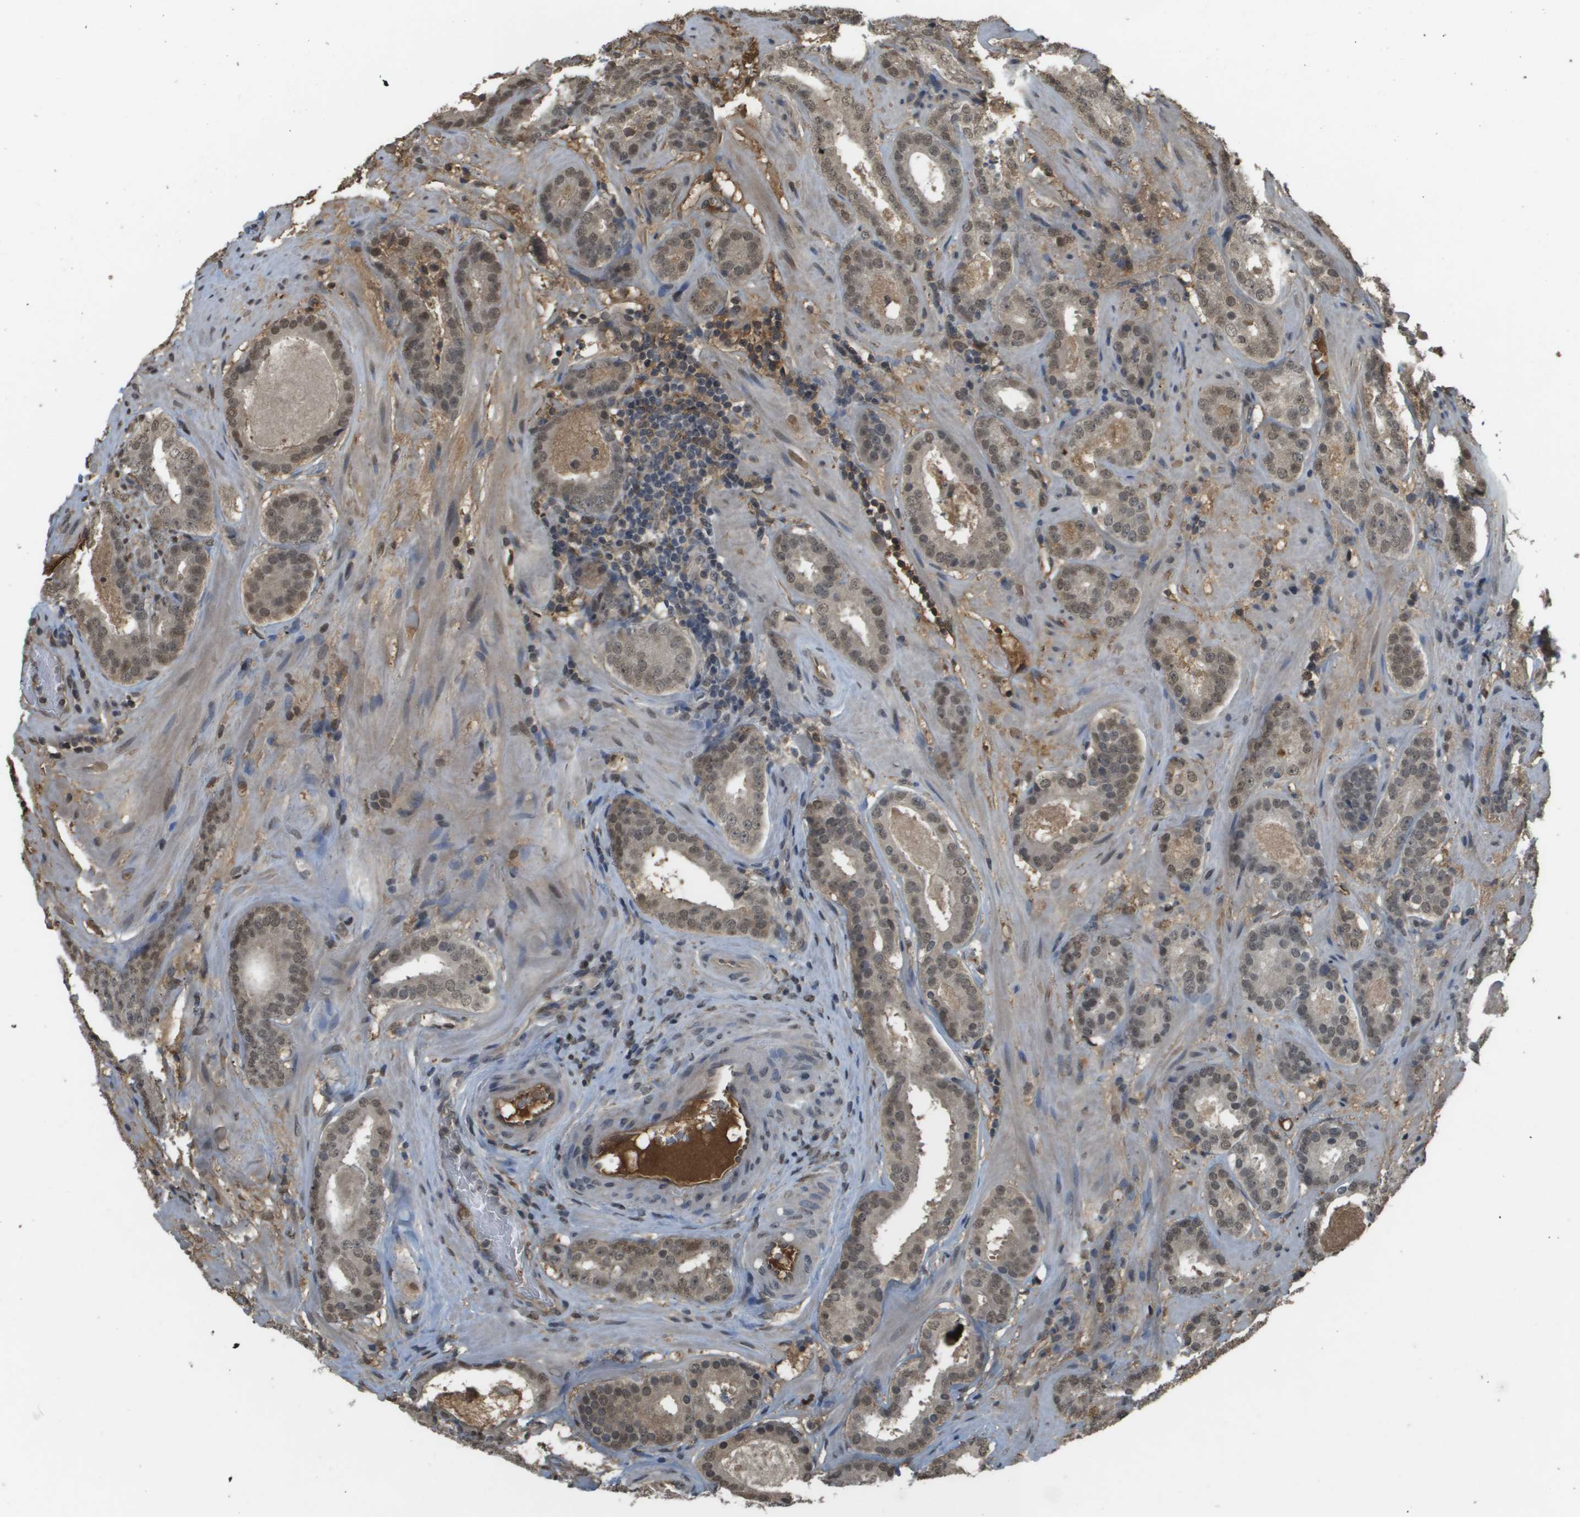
{"staining": {"intensity": "weak", "quantity": "25%-75%", "location": "cytoplasmic/membranous,nuclear"}, "tissue": "prostate cancer", "cell_type": "Tumor cells", "image_type": "cancer", "snomed": [{"axis": "morphology", "description": "Adenocarcinoma, Low grade"}, {"axis": "topography", "description": "Prostate"}], "caption": "Brown immunohistochemical staining in prostate cancer displays weak cytoplasmic/membranous and nuclear staining in approximately 25%-75% of tumor cells.", "gene": "NDRG2", "patient": {"sex": "male", "age": 69}}